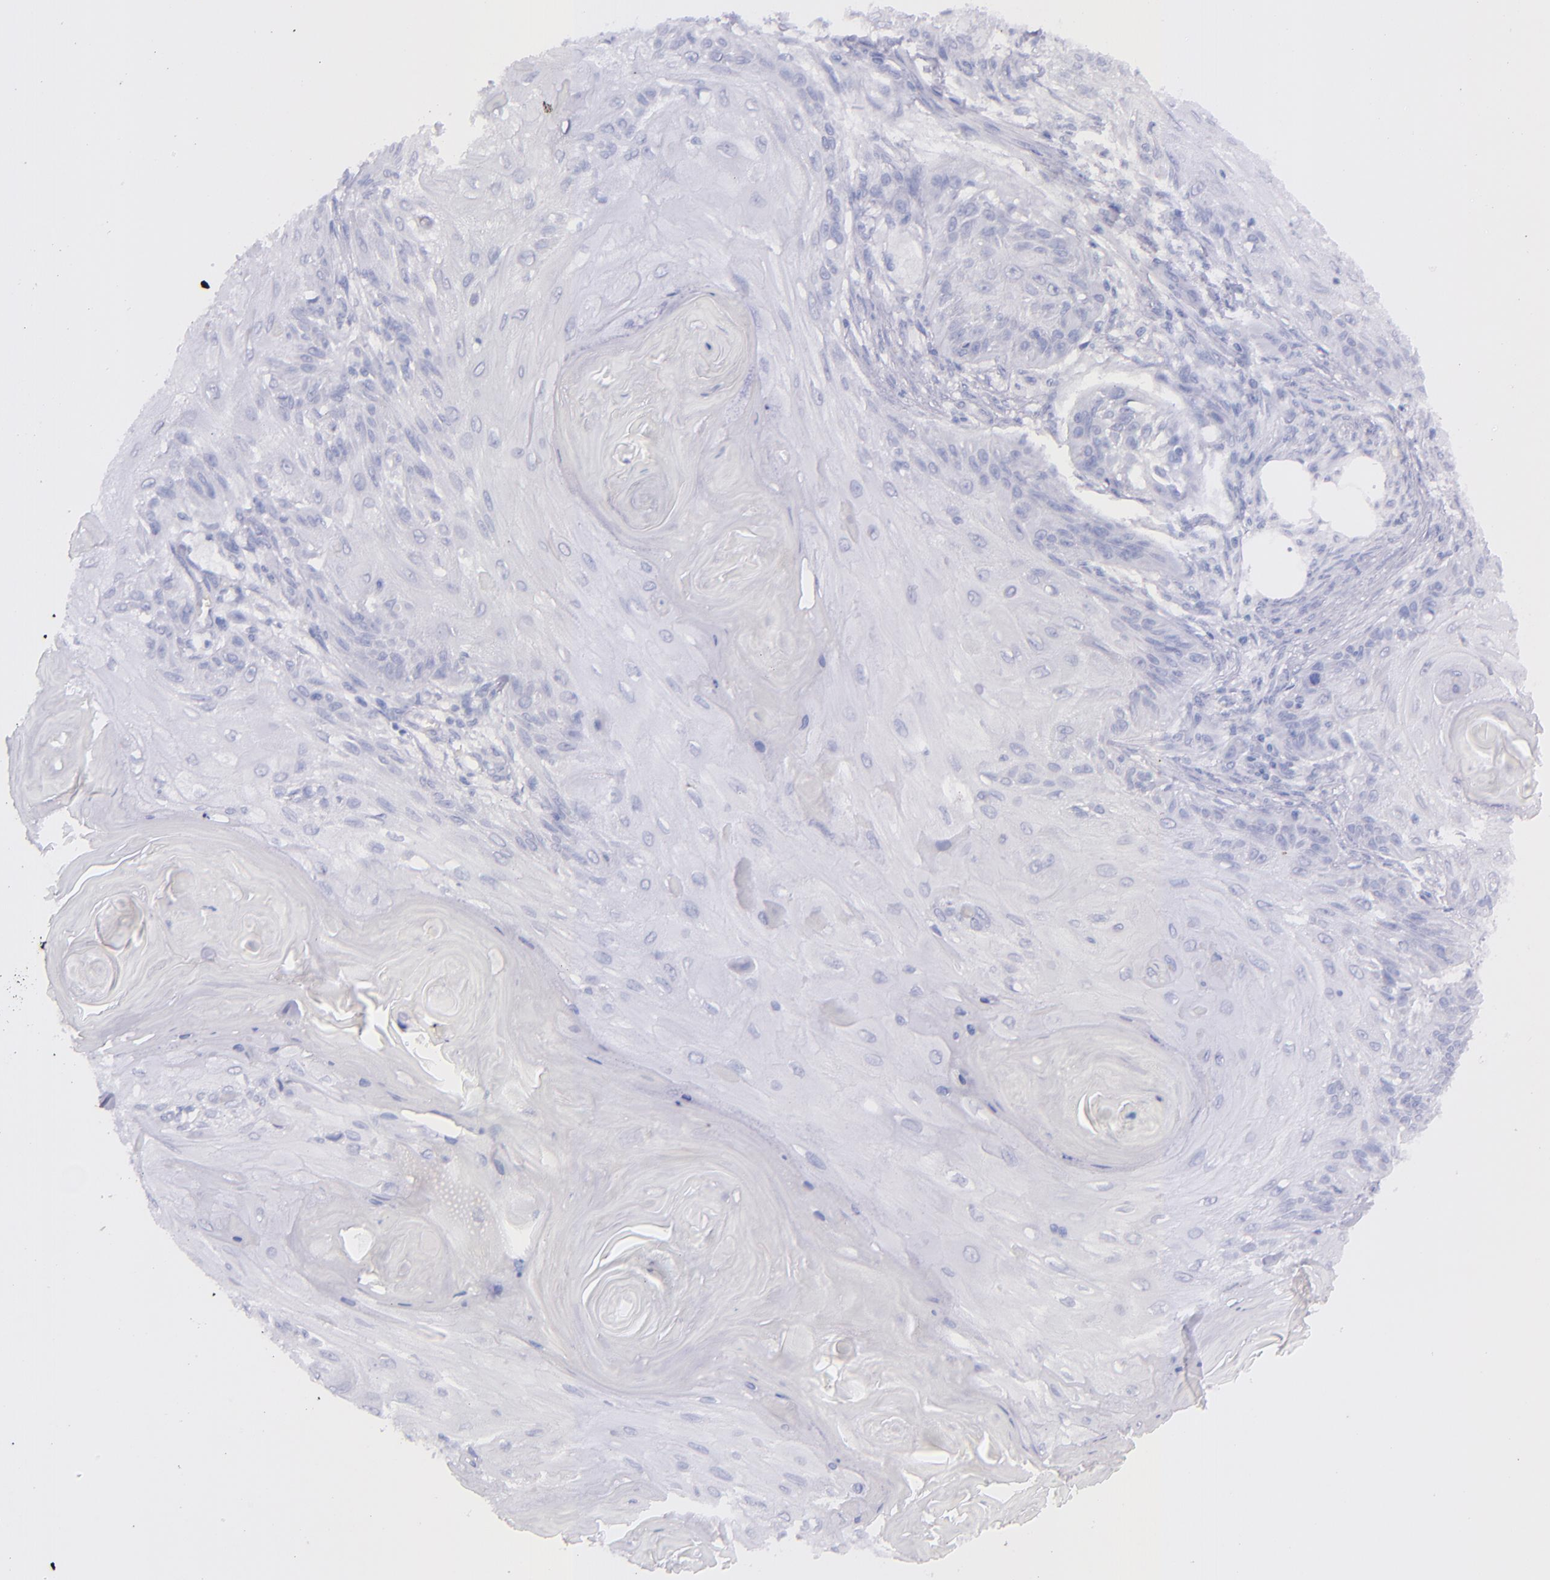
{"staining": {"intensity": "negative", "quantity": "none", "location": "none"}, "tissue": "skin cancer", "cell_type": "Tumor cells", "image_type": "cancer", "snomed": [{"axis": "morphology", "description": "Squamous cell carcinoma, NOS"}, {"axis": "topography", "description": "Skin"}], "caption": "Skin squamous cell carcinoma was stained to show a protein in brown. There is no significant staining in tumor cells. (DAB (3,3'-diaminobenzidine) immunohistochemistry with hematoxylin counter stain).", "gene": "SFTPA2", "patient": {"sex": "female", "age": 88}}